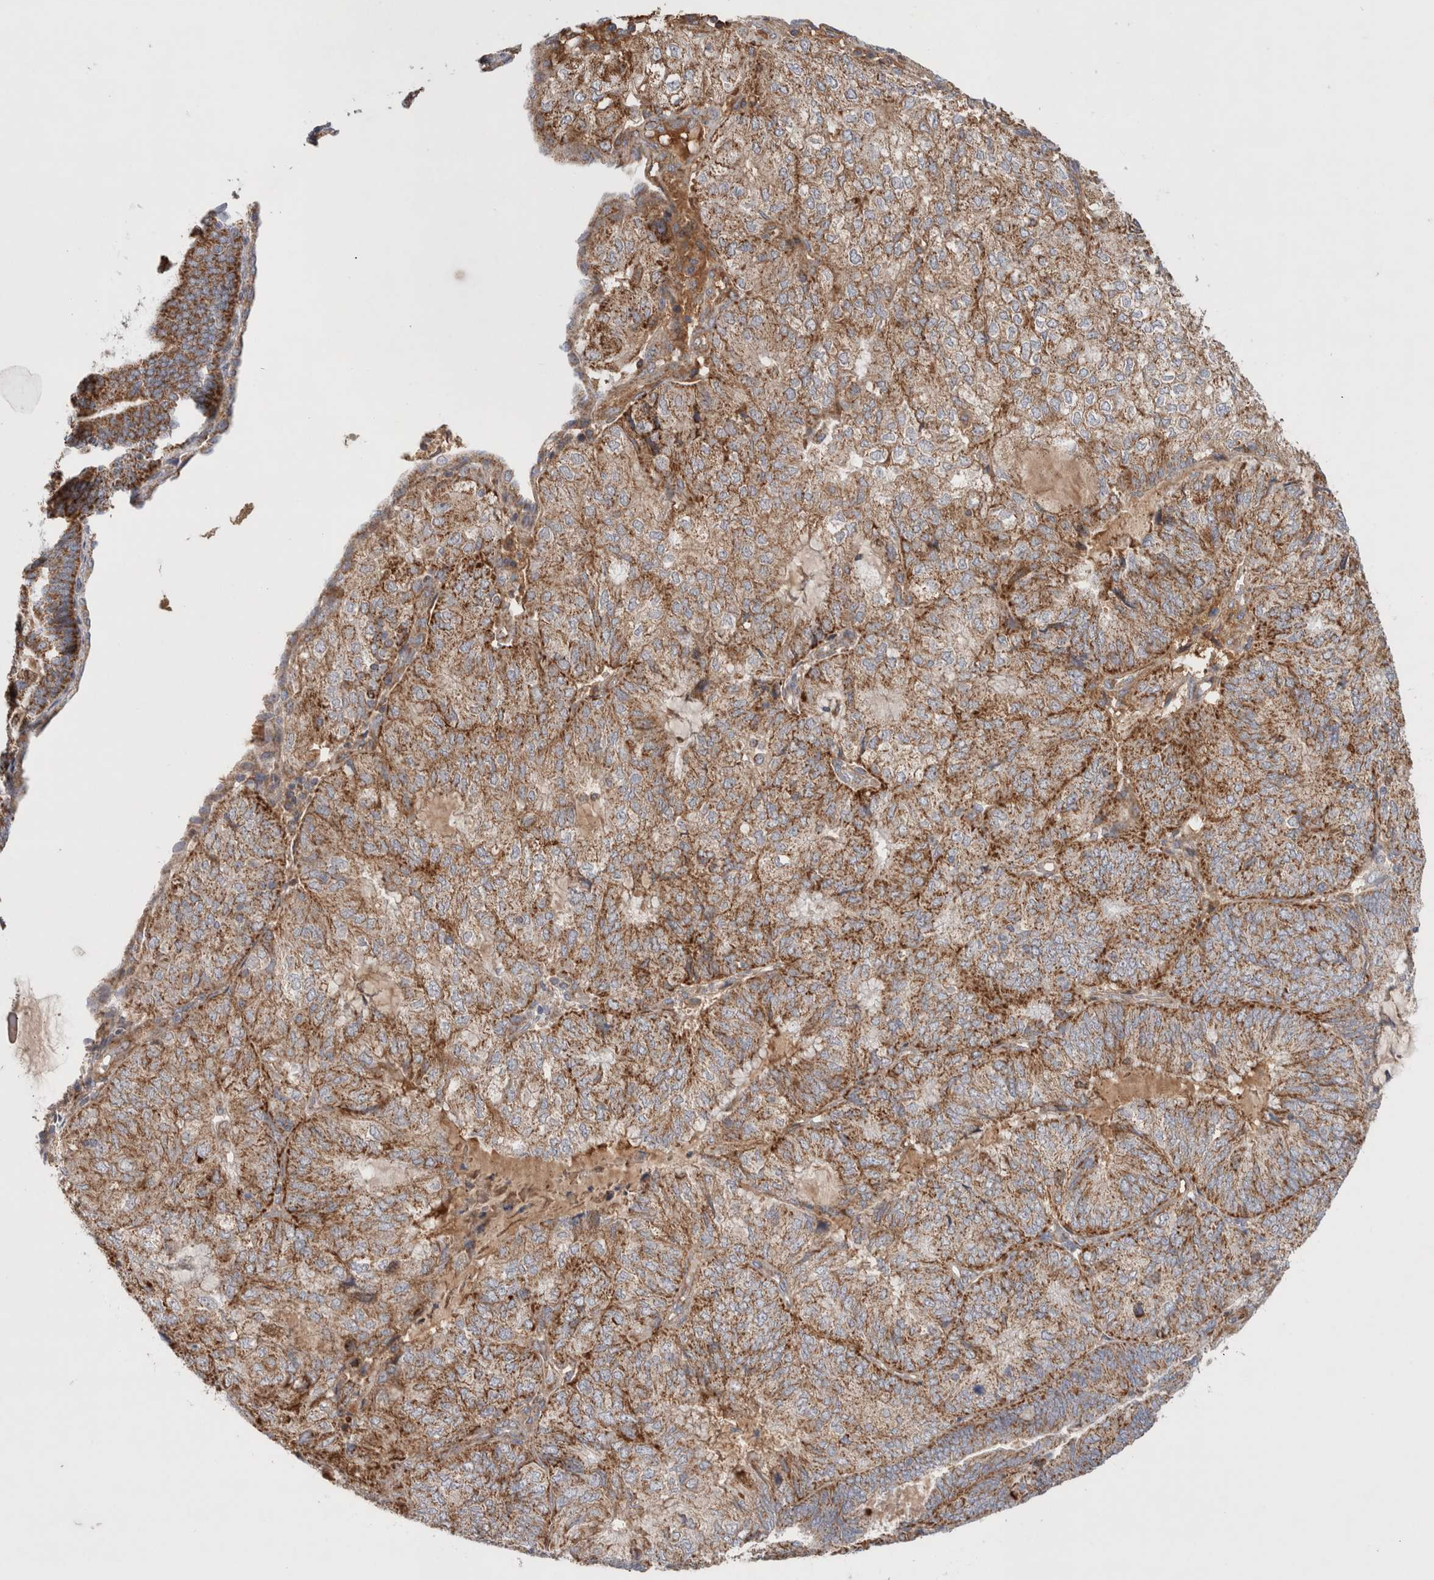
{"staining": {"intensity": "strong", "quantity": ">75%", "location": "cytoplasmic/membranous"}, "tissue": "endometrial cancer", "cell_type": "Tumor cells", "image_type": "cancer", "snomed": [{"axis": "morphology", "description": "Adenocarcinoma, NOS"}, {"axis": "topography", "description": "Endometrium"}], "caption": "Immunohistochemical staining of endometrial cancer (adenocarcinoma) exhibits strong cytoplasmic/membranous protein staining in approximately >75% of tumor cells.", "gene": "MRPS28", "patient": {"sex": "female", "age": 81}}